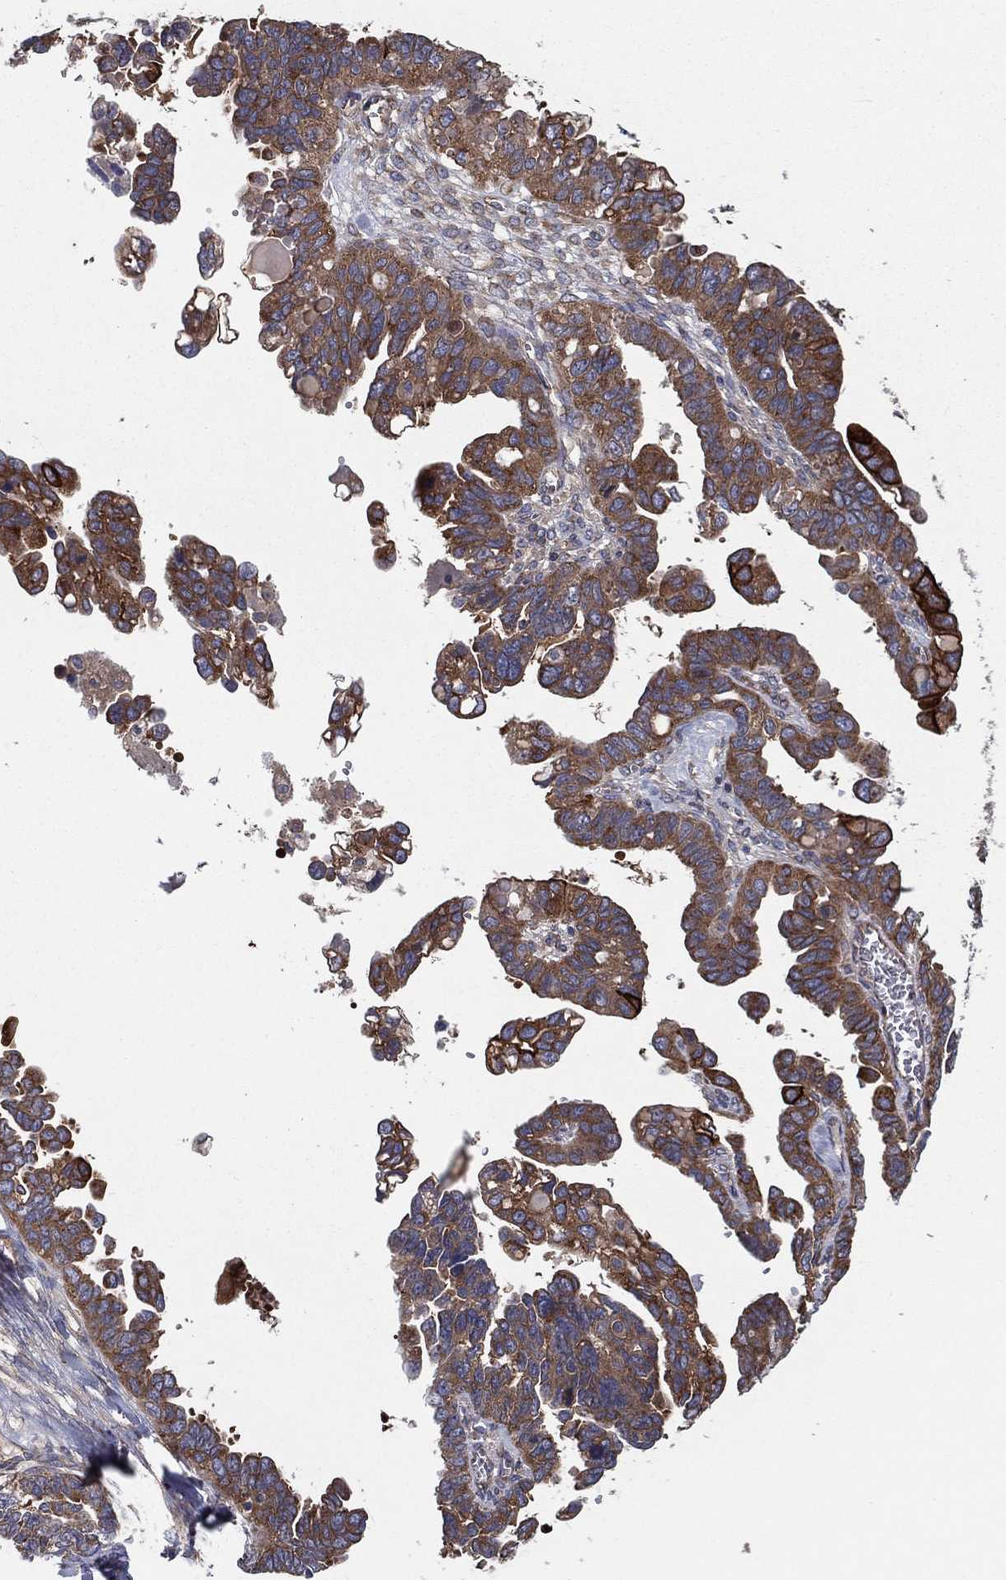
{"staining": {"intensity": "moderate", "quantity": ">75%", "location": "cytoplasmic/membranous"}, "tissue": "ovarian cancer", "cell_type": "Tumor cells", "image_type": "cancer", "snomed": [{"axis": "morphology", "description": "Cystadenocarcinoma, serous, NOS"}, {"axis": "topography", "description": "Ovary"}], "caption": "A high-resolution photomicrograph shows immunohistochemistry (IHC) staining of ovarian cancer (serous cystadenocarcinoma), which reveals moderate cytoplasmic/membranous positivity in approximately >75% of tumor cells. (brown staining indicates protein expression, while blue staining denotes nuclei).", "gene": "EIF2B5", "patient": {"sex": "female", "age": 69}}